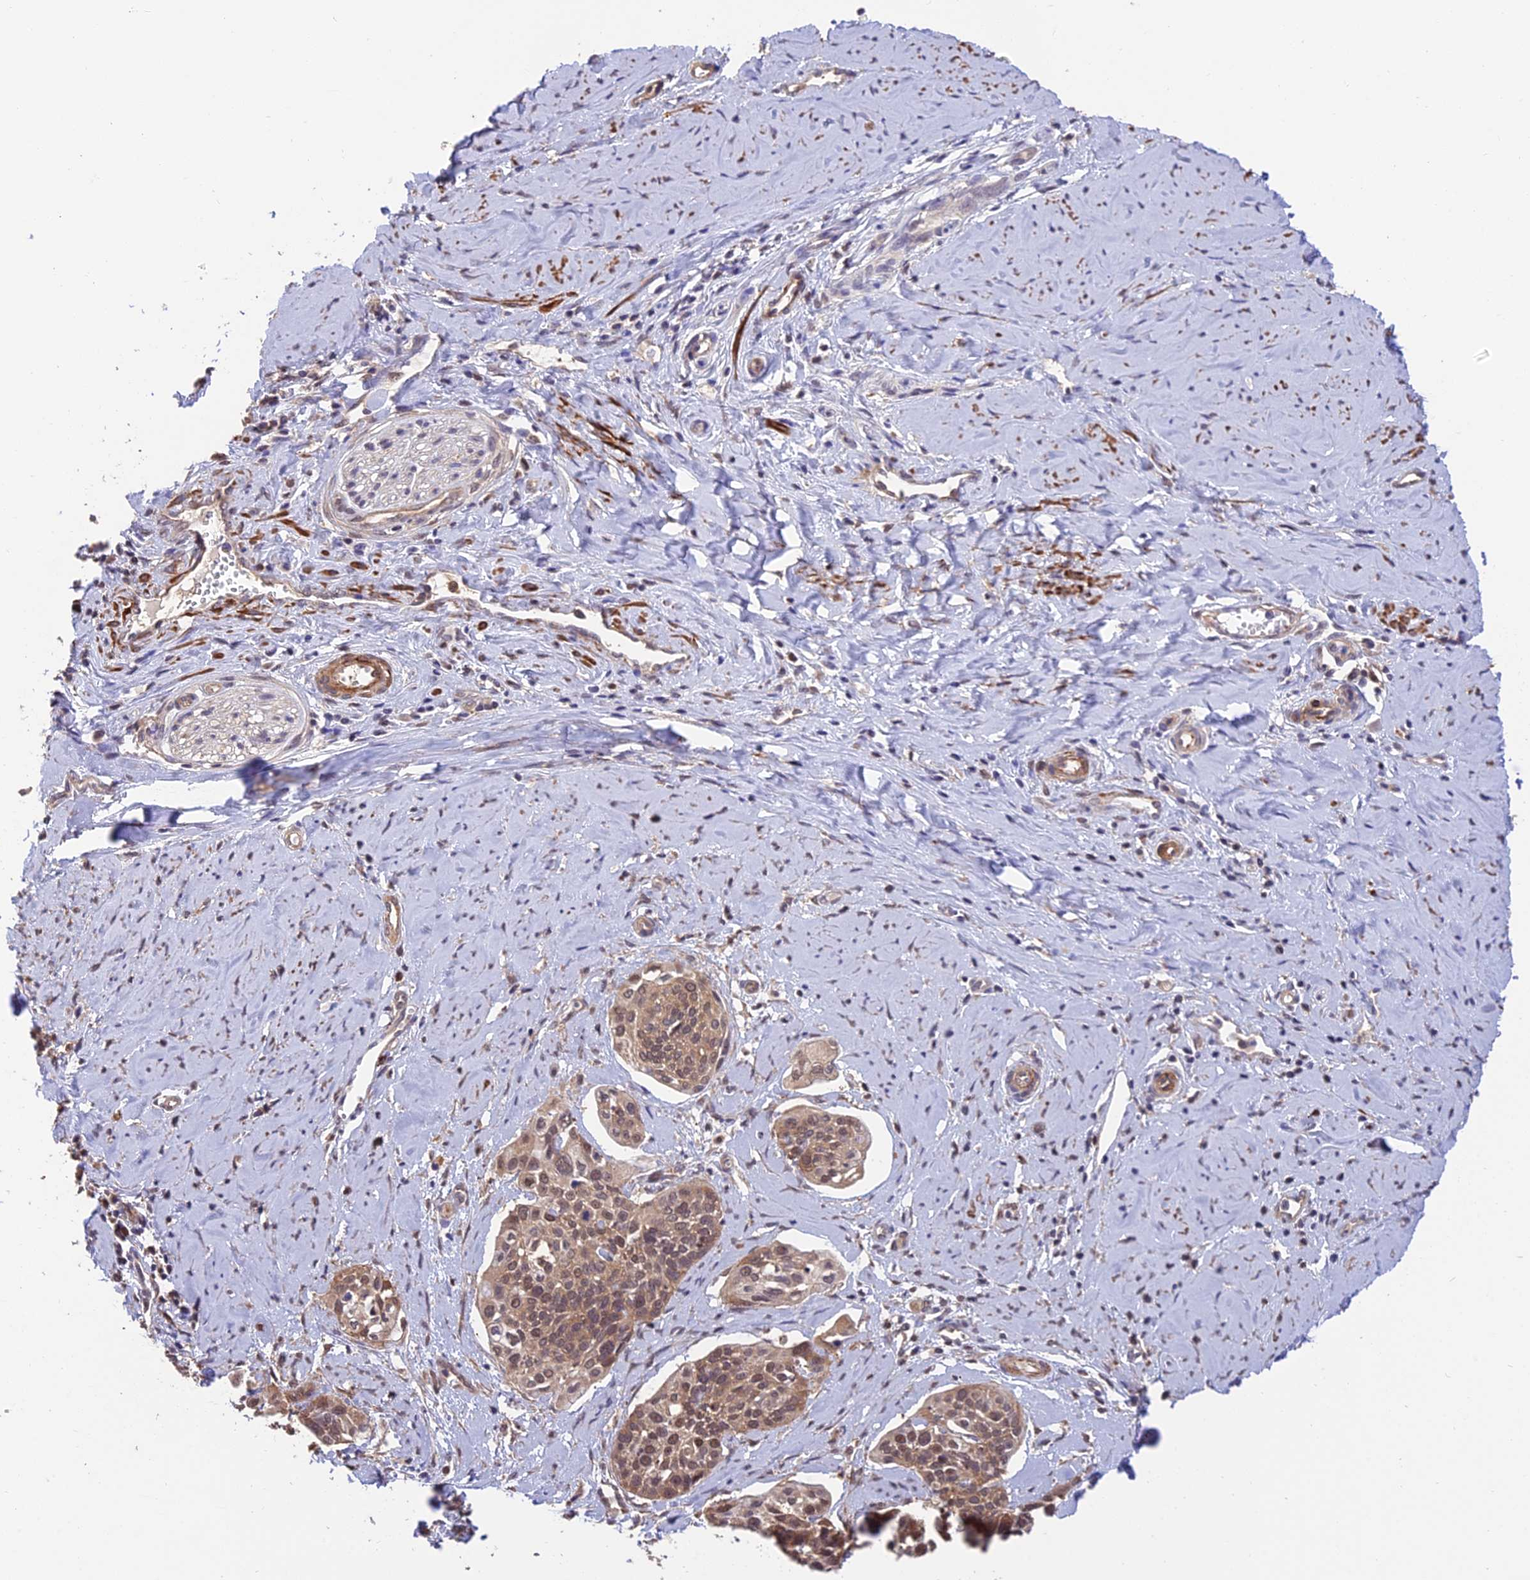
{"staining": {"intensity": "weak", "quantity": ">75%", "location": "cytoplasmic/membranous,nuclear"}, "tissue": "cervical cancer", "cell_type": "Tumor cells", "image_type": "cancer", "snomed": [{"axis": "morphology", "description": "Squamous cell carcinoma, NOS"}, {"axis": "topography", "description": "Cervix"}], "caption": "A brown stain labels weak cytoplasmic/membranous and nuclear staining of a protein in human squamous cell carcinoma (cervical) tumor cells.", "gene": "PSMB3", "patient": {"sex": "female", "age": 44}}